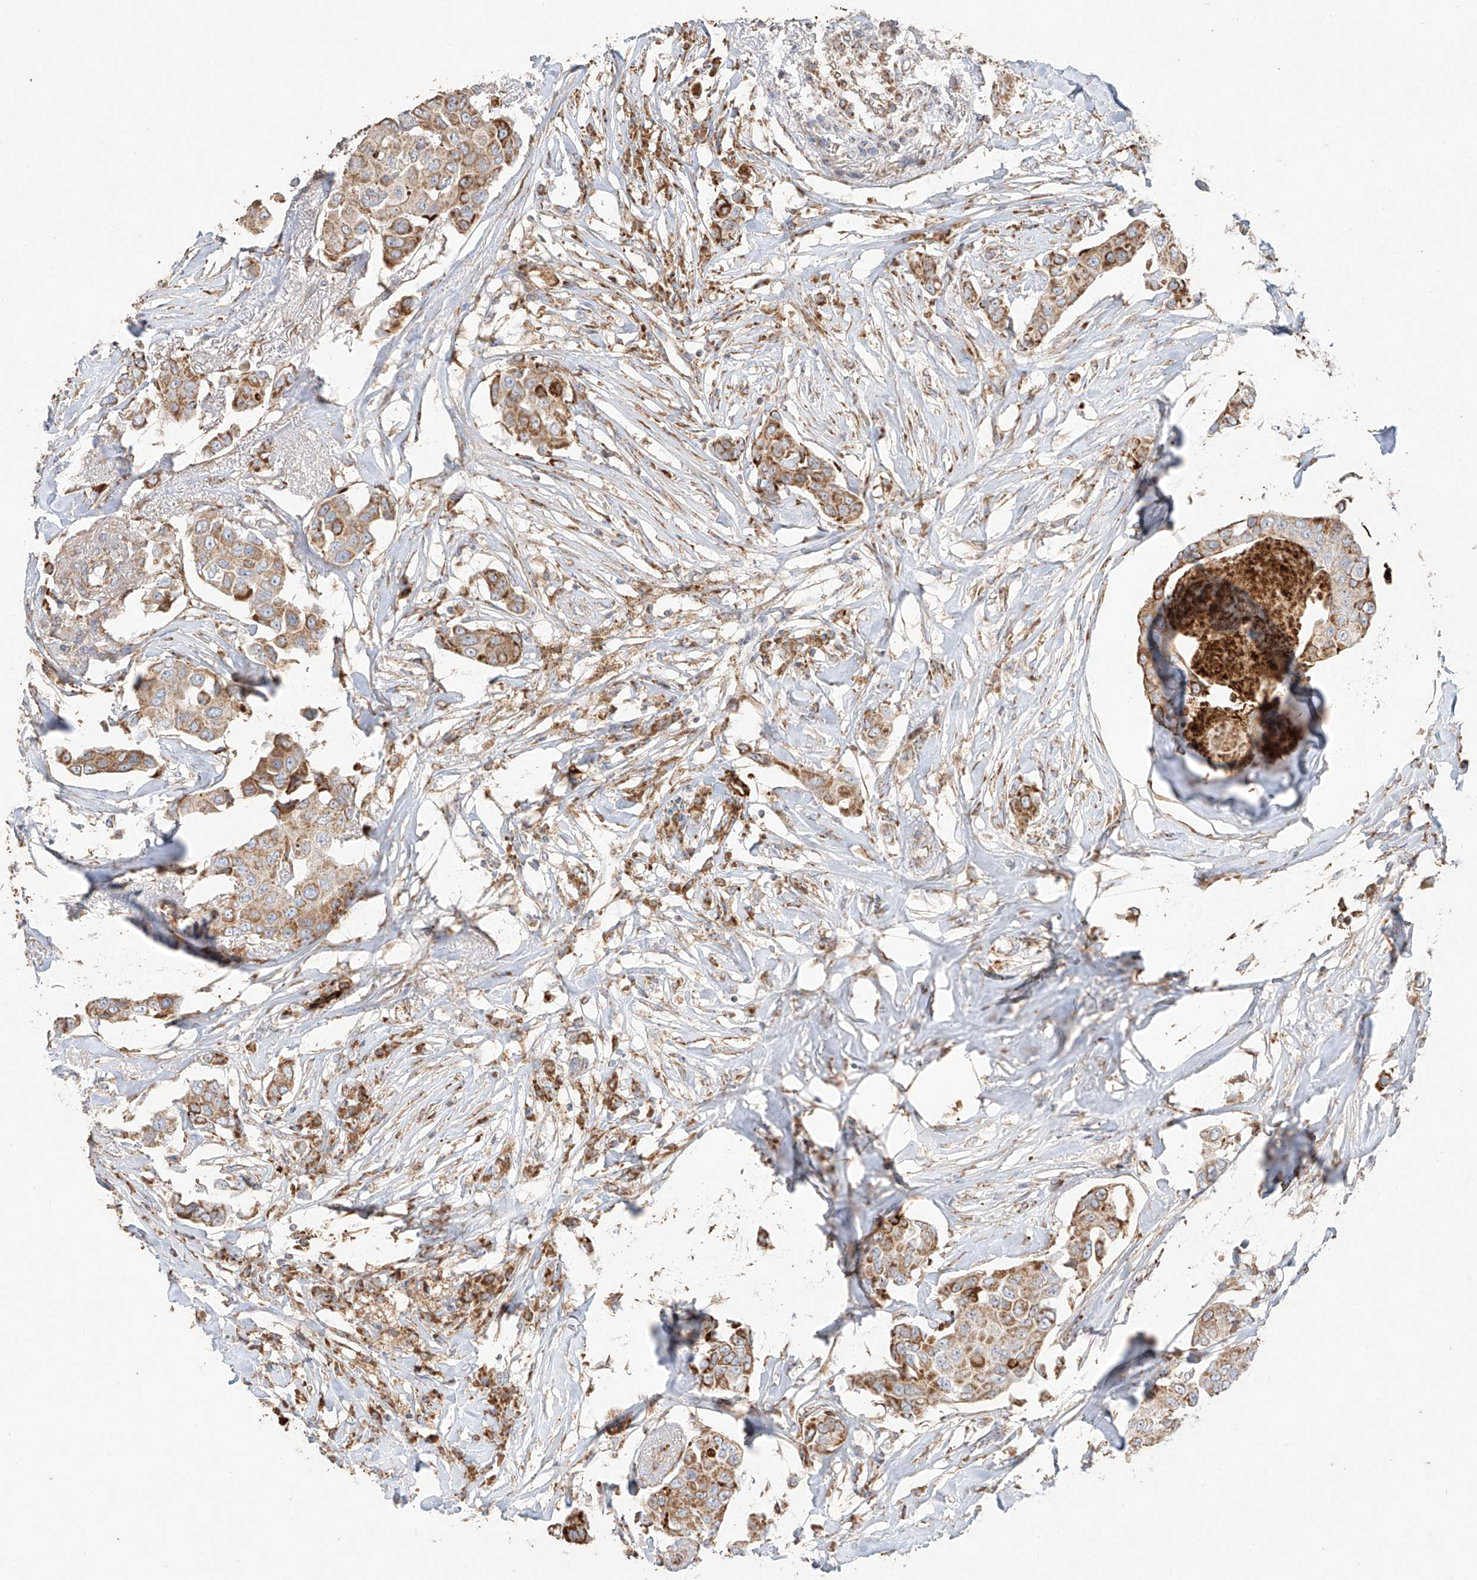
{"staining": {"intensity": "moderate", "quantity": ">75%", "location": "cytoplasmic/membranous"}, "tissue": "breast cancer", "cell_type": "Tumor cells", "image_type": "cancer", "snomed": [{"axis": "morphology", "description": "Duct carcinoma"}, {"axis": "topography", "description": "Breast"}], "caption": "Approximately >75% of tumor cells in human breast cancer show moderate cytoplasmic/membranous protein positivity as visualized by brown immunohistochemical staining.", "gene": "COLGALT2", "patient": {"sex": "female", "age": 80}}